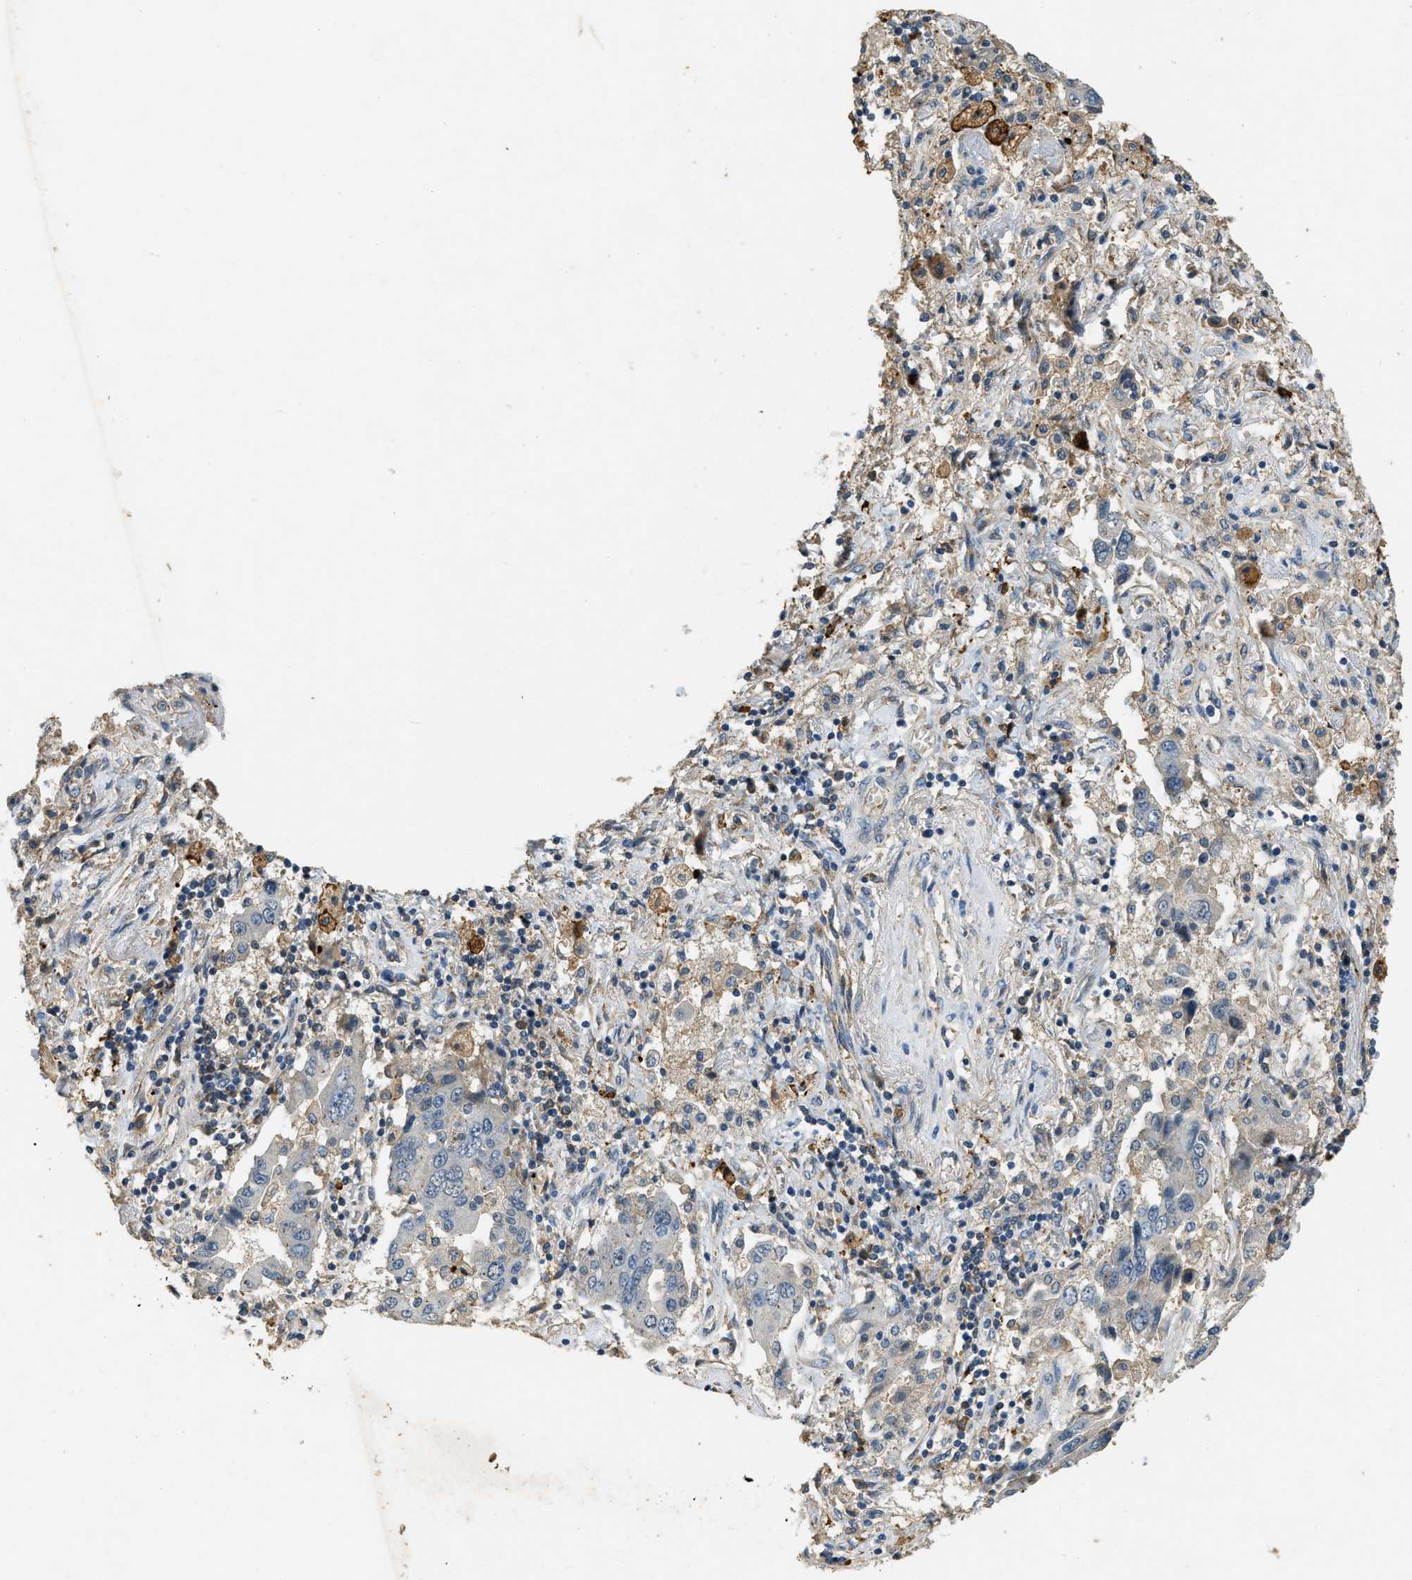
{"staining": {"intensity": "negative", "quantity": "none", "location": "none"}, "tissue": "lung cancer", "cell_type": "Tumor cells", "image_type": "cancer", "snomed": [{"axis": "morphology", "description": "Adenocarcinoma, NOS"}, {"axis": "topography", "description": "Lung"}], "caption": "This is an IHC micrograph of human lung cancer. There is no positivity in tumor cells.", "gene": "CFLAR", "patient": {"sex": "female", "age": 65}}